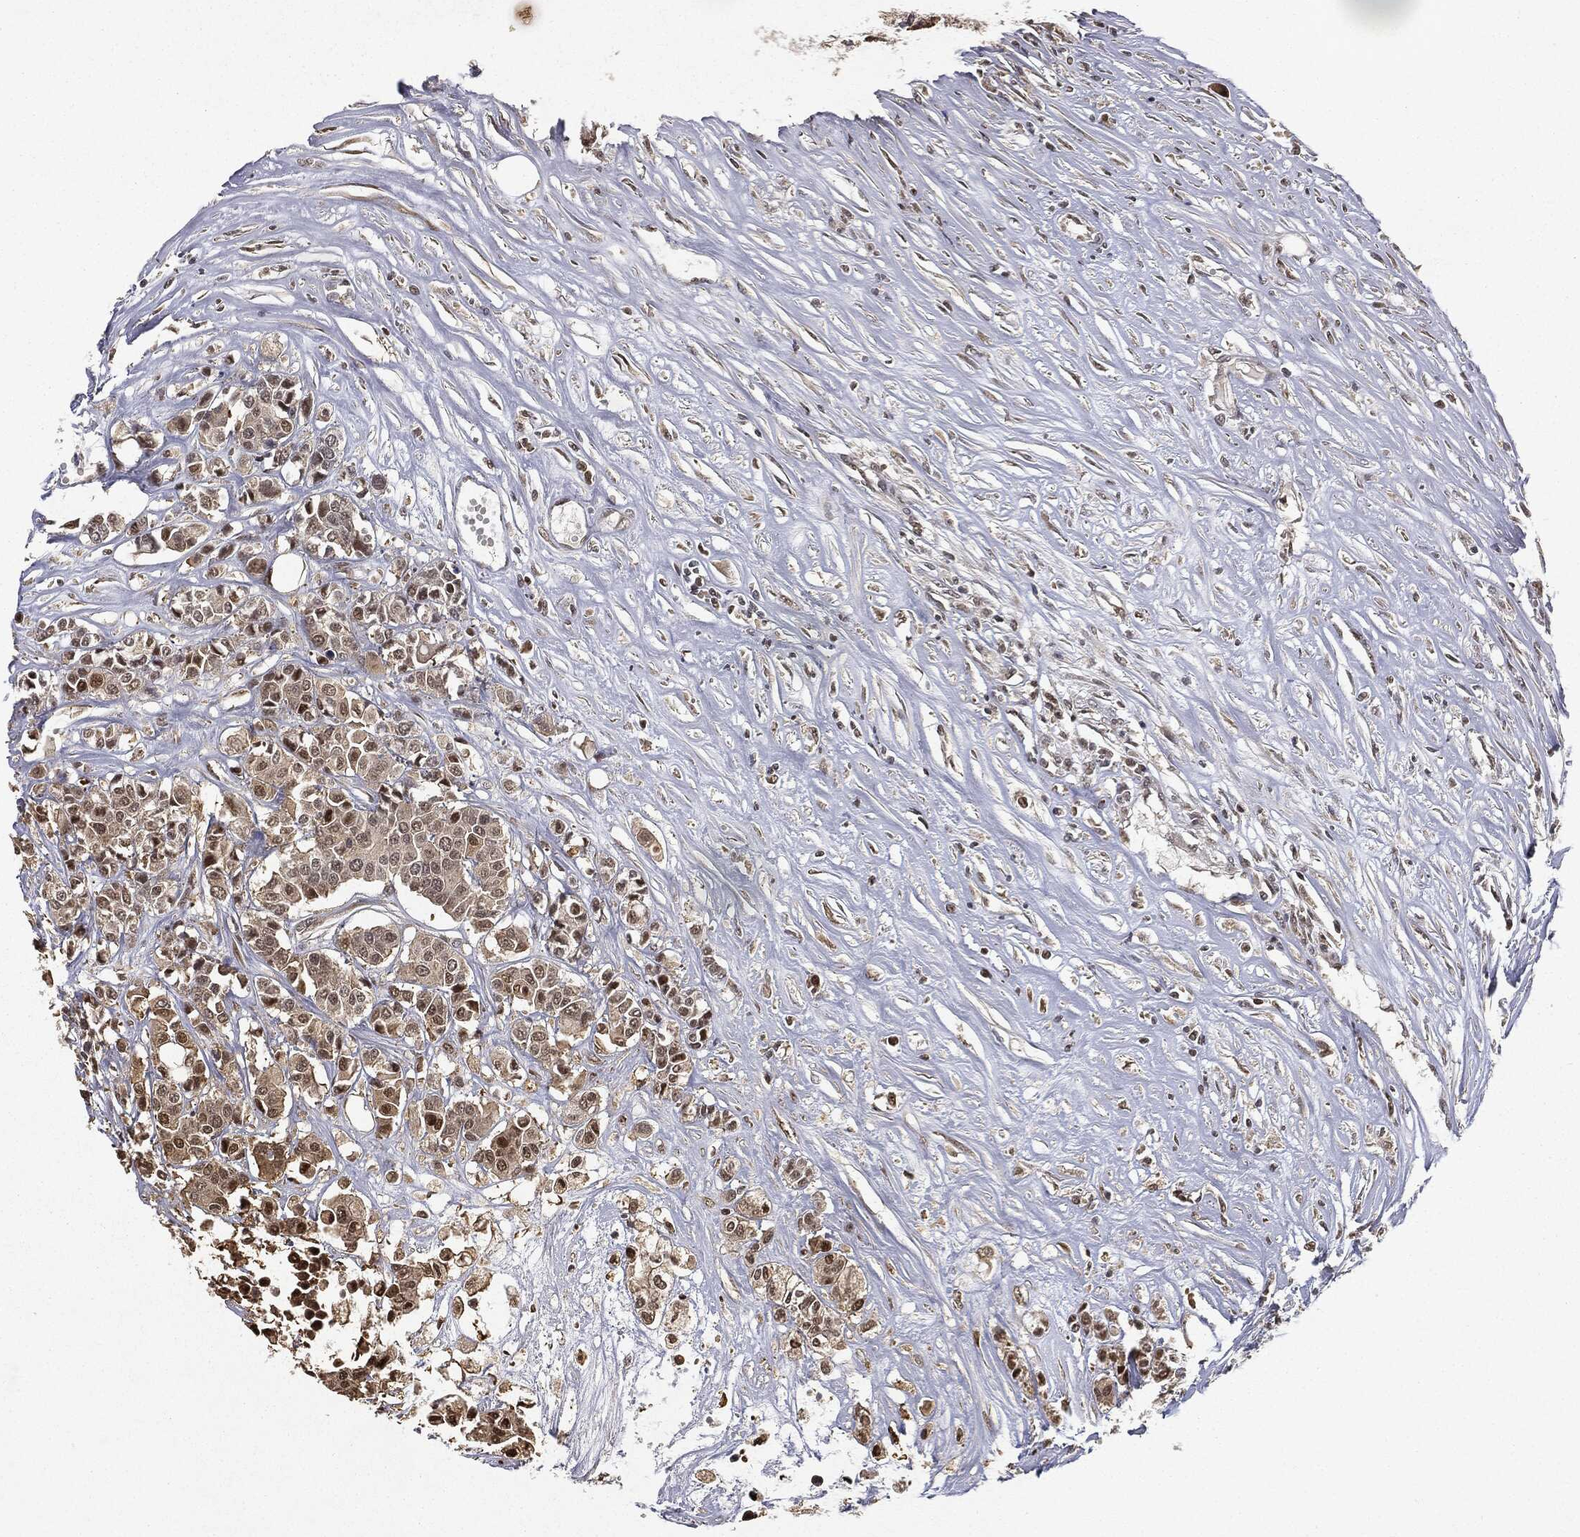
{"staining": {"intensity": "weak", "quantity": "25%-75%", "location": "cytoplasmic/membranous,nuclear"}, "tissue": "carcinoid", "cell_type": "Tumor cells", "image_type": "cancer", "snomed": [{"axis": "morphology", "description": "Carcinoid, malignant, NOS"}, {"axis": "topography", "description": "Colon"}], "caption": "Protein staining of malignant carcinoid tissue exhibits weak cytoplasmic/membranous and nuclear expression in approximately 25%-75% of tumor cells.", "gene": "ZNHIT6", "patient": {"sex": "male", "age": 81}}